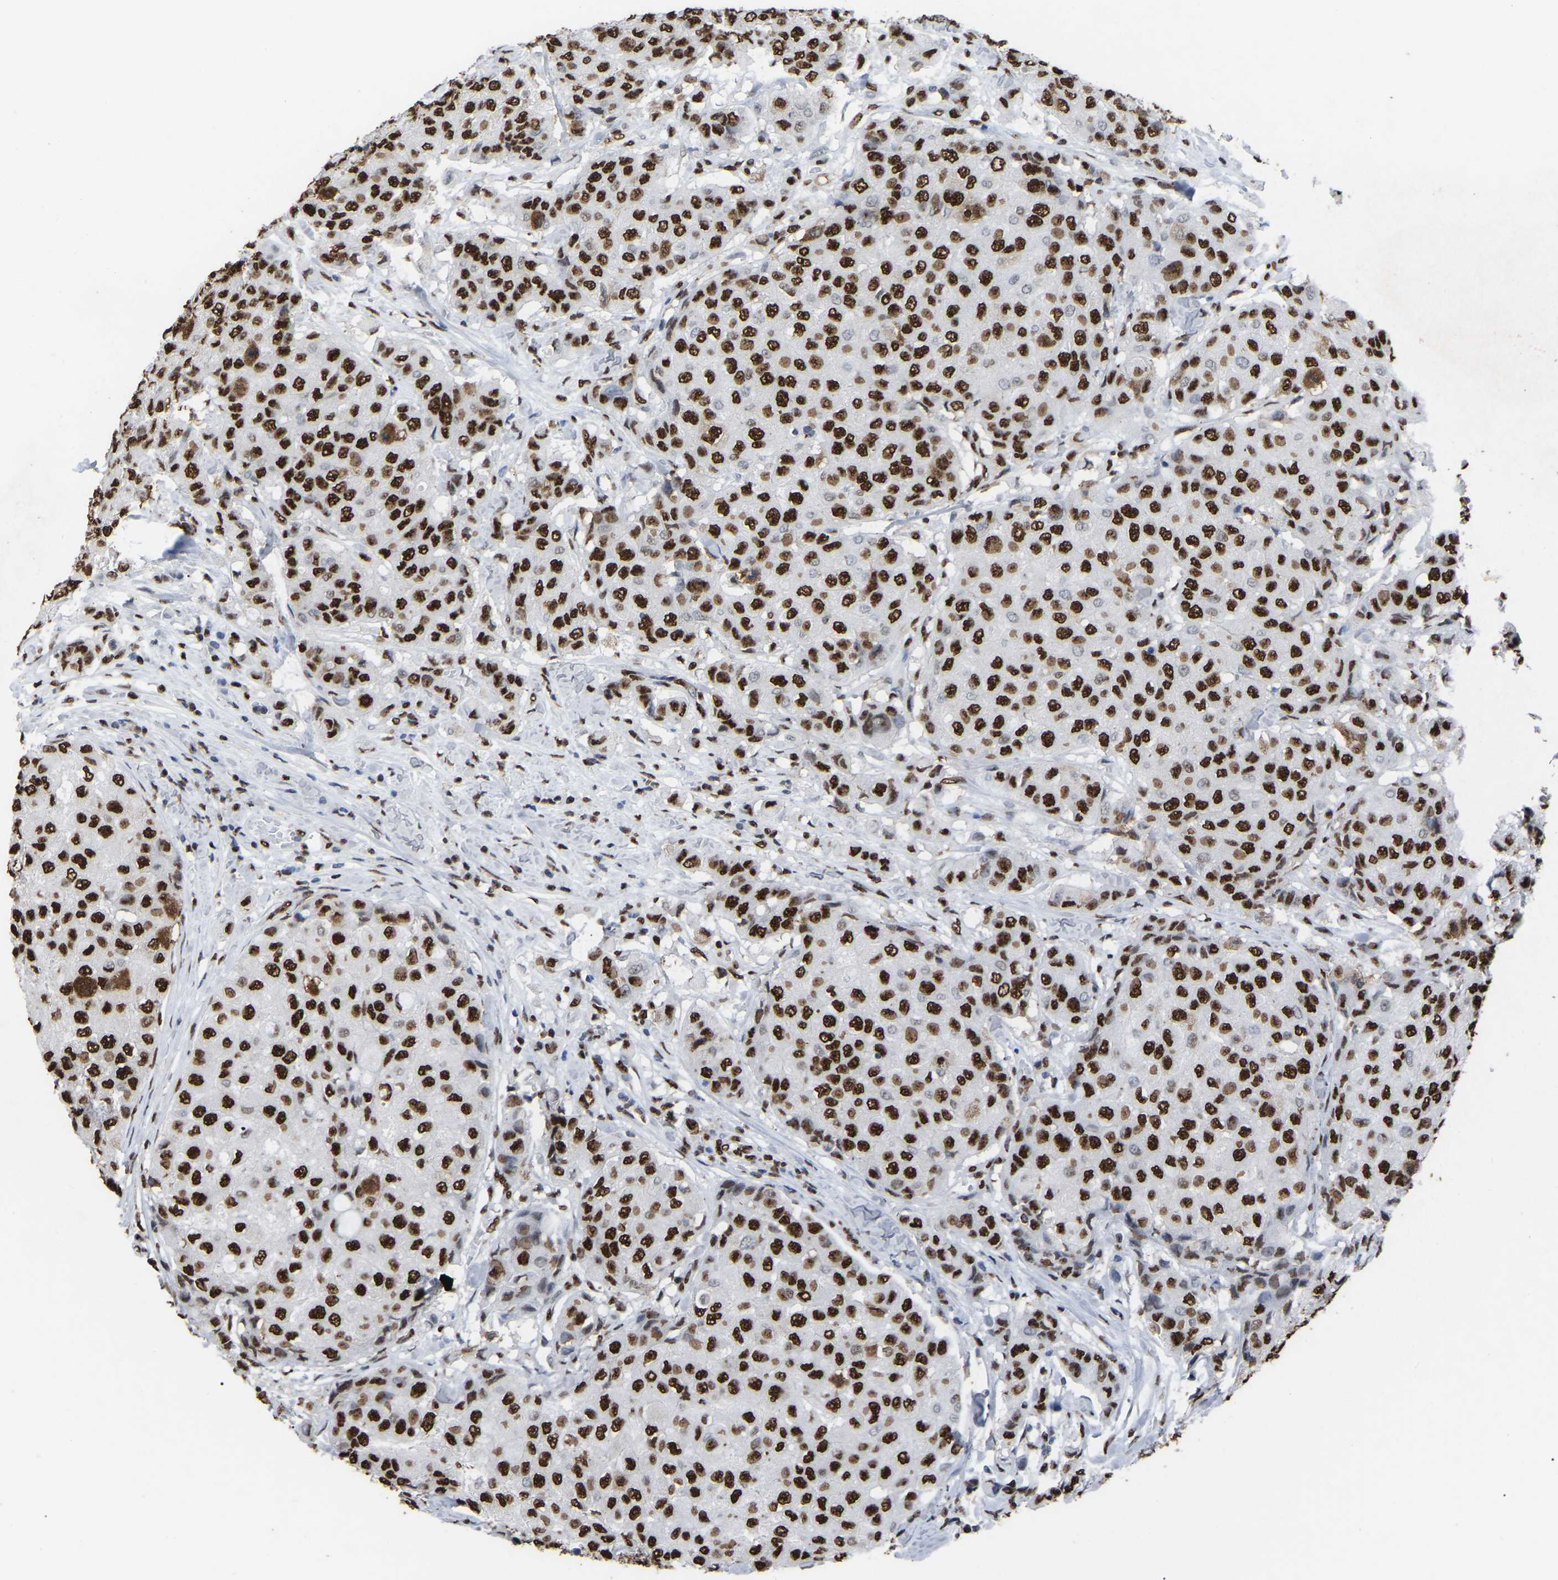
{"staining": {"intensity": "strong", "quantity": ">75%", "location": "nuclear"}, "tissue": "breast cancer", "cell_type": "Tumor cells", "image_type": "cancer", "snomed": [{"axis": "morphology", "description": "Duct carcinoma"}, {"axis": "topography", "description": "Breast"}], "caption": "A histopathology image showing strong nuclear staining in approximately >75% of tumor cells in breast cancer, as visualized by brown immunohistochemical staining.", "gene": "RBL2", "patient": {"sex": "female", "age": 27}}